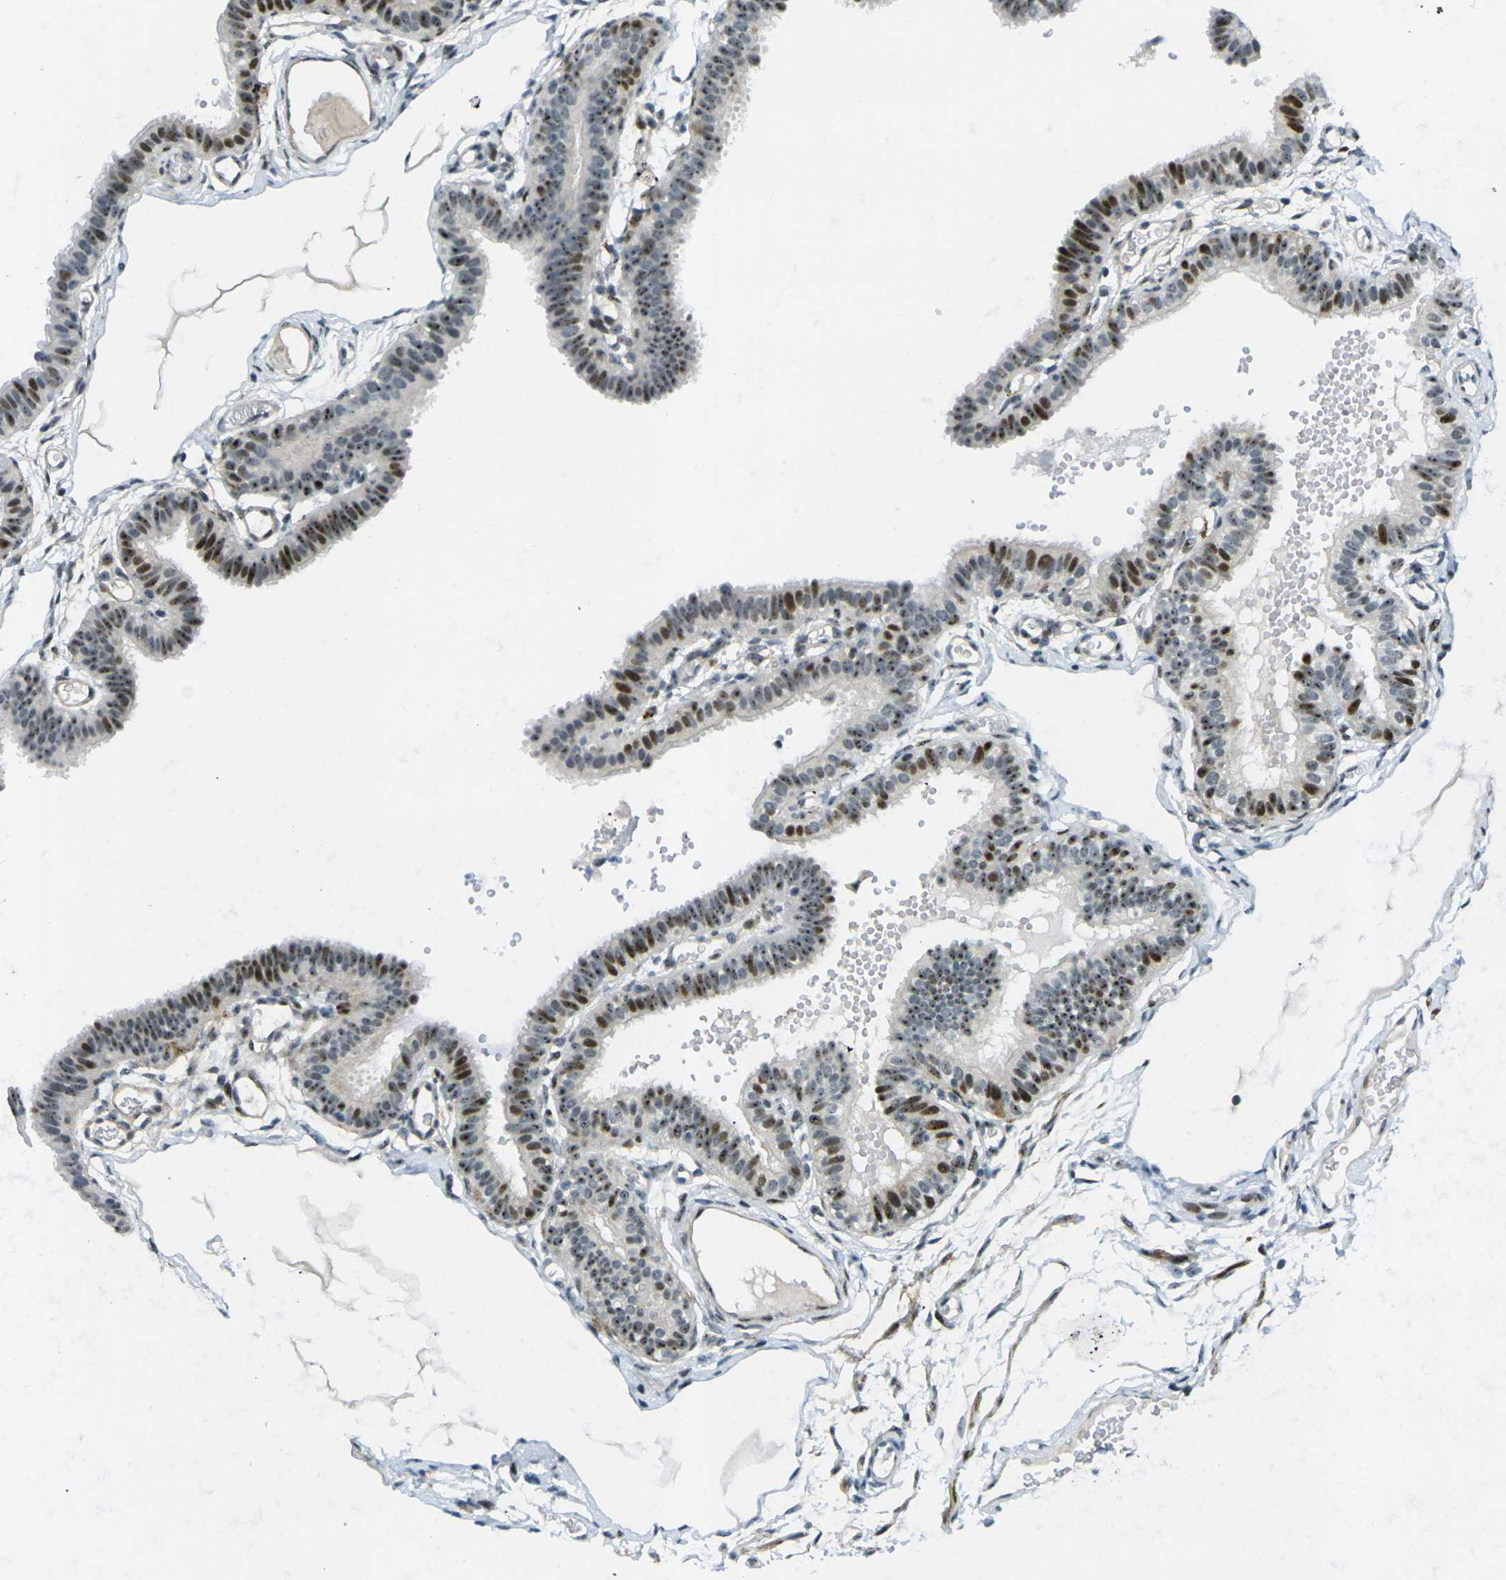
{"staining": {"intensity": "strong", "quantity": ">75%", "location": "nuclear"}, "tissue": "fallopian tube", "cell_type": "Glandular cells", "image_type": "normal", "snomed": [{"axis": "morphology", "description": "Normal tissue, NOS"}, {"axis": "topography", "description": "Fallopian tube"}, {"axis": "topography", "description": "Placenta"}], "caption": "DAB immunohistochemical staining of benign human fallopian tube exhibits strong nuclear protein expression in approximately >75% of glandular cells. (Brightfield microscopy of DAB IHC at high magnification).", "gene": "UBE2C", "patient": {"sex": "female", "age": 34}}